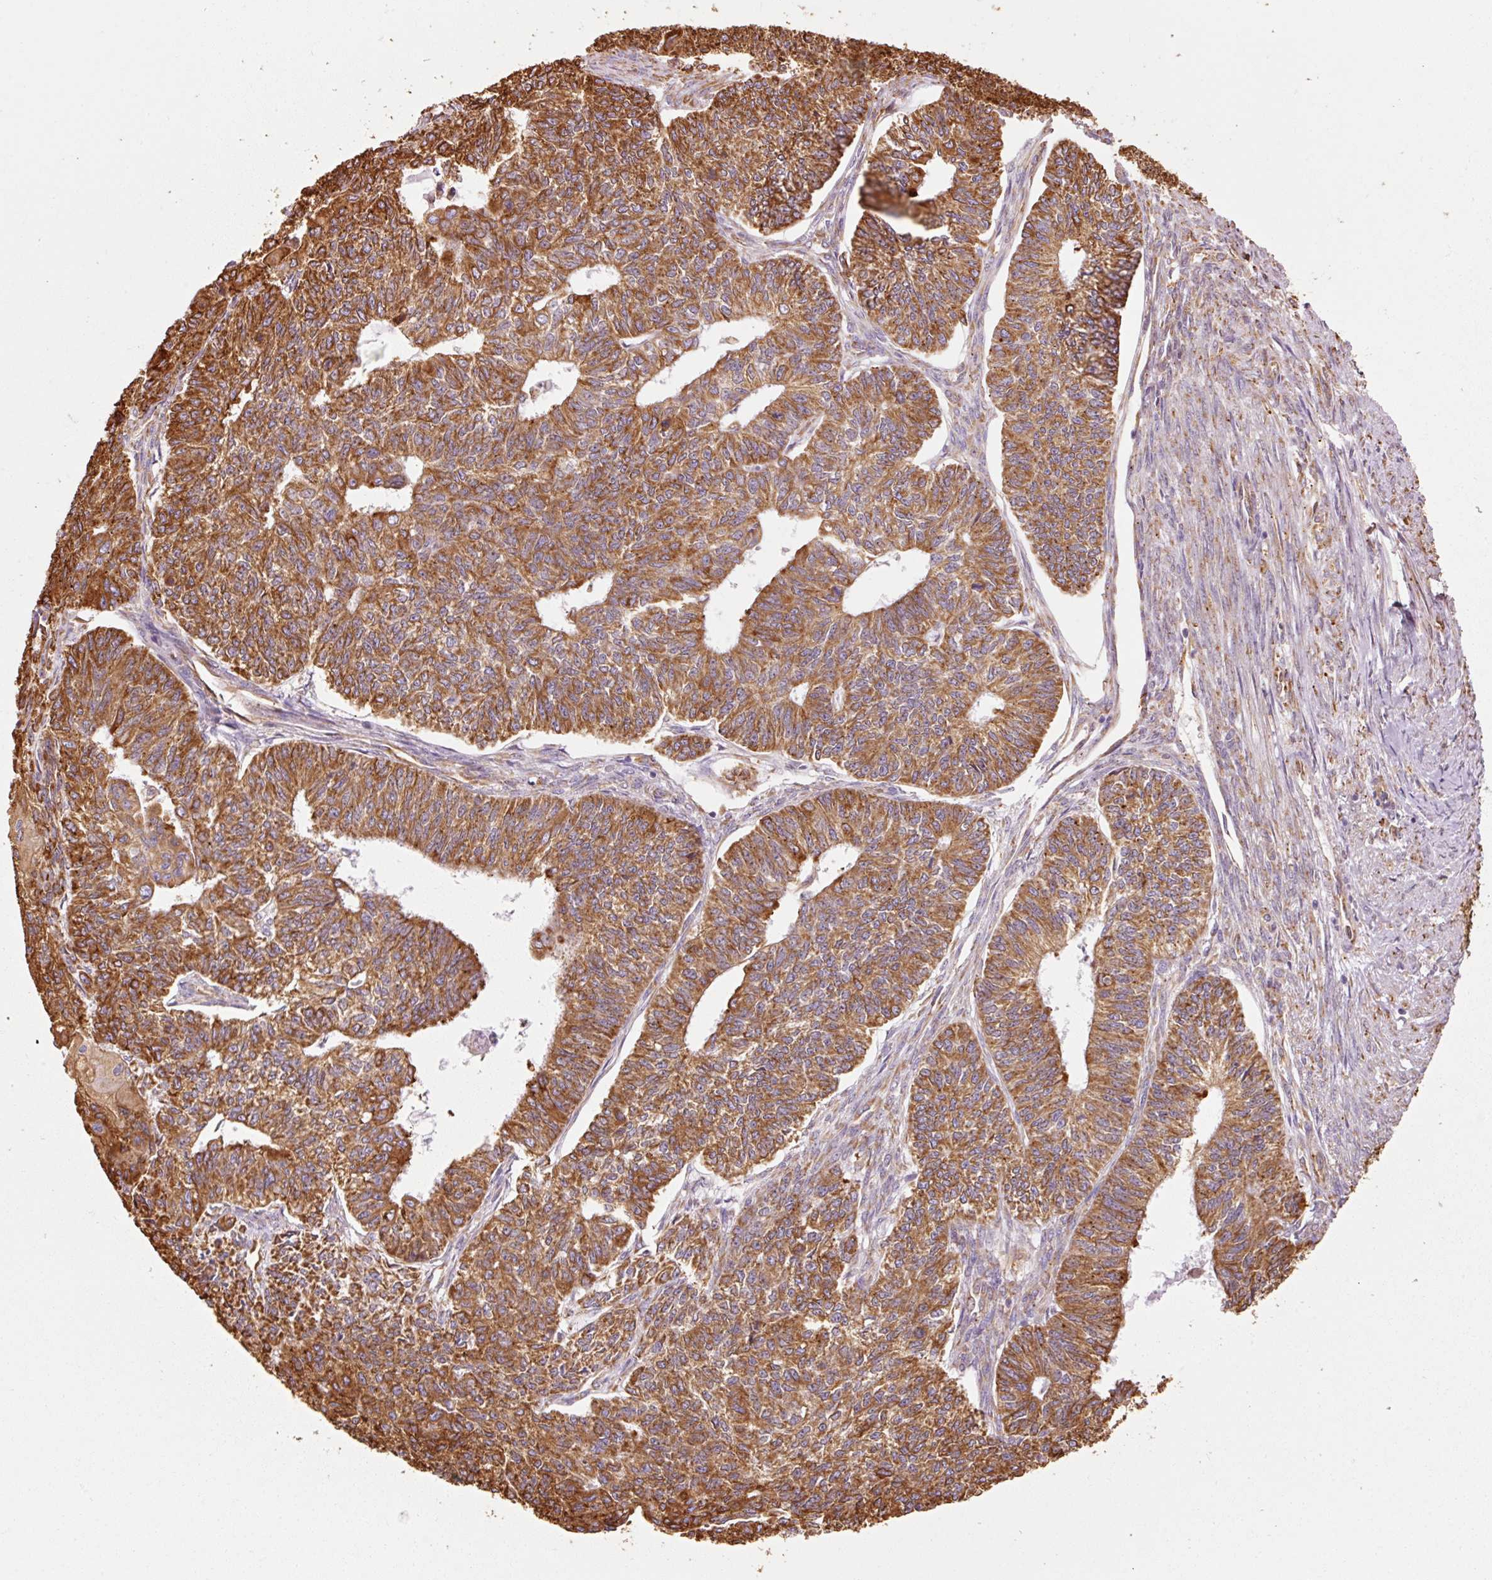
{"staining": {"intensity": "strong", "quantity": ">75%", "location": "cytoplasmic/membranous"}, "tissue": "endometrial cancer", "cell_type": "Tumor cells", "image_type": "cancer", "snomed": [{"axis": "morphology", "description": "Adenocarcinoma, NOS"}, {"axis": "topography", "description": "Endometrium"}], "caption": "Immunohistochemical staining of adenocarcinoma (endometrial) shows high levels of strong cytoplasmic/membranous staining in approximately >75% of tumor cells.", "gene": "KLC1", "patient": {"sex": "female", "age": 32}}